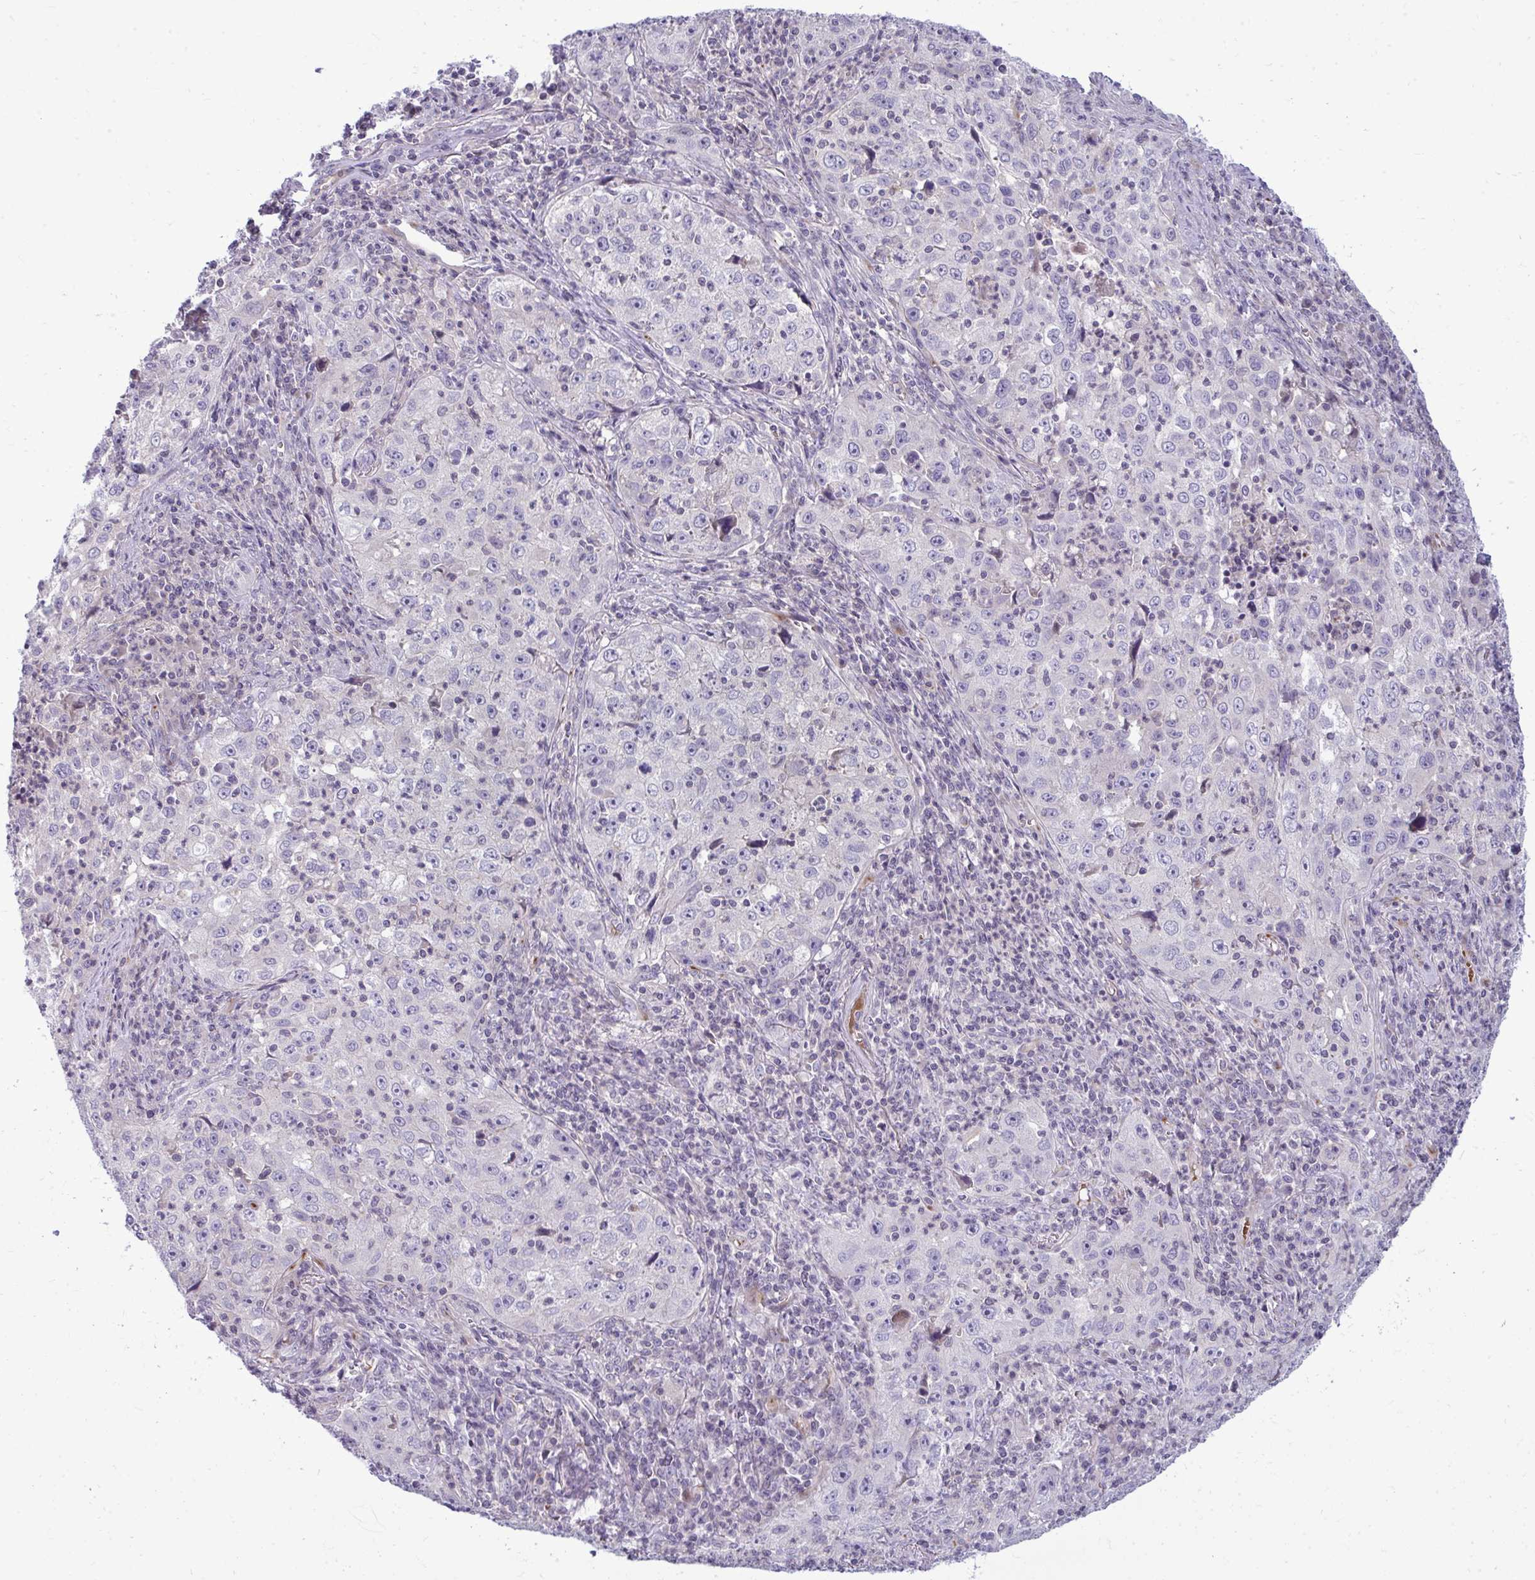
{"staining": {"intensity": "negative", "quantity": "none", "location": "none"}, "tissue": "lung cancer", "cell_type": "Tumor cells", "image_type": "cancer", "snomed": [{"axis": "morphology", "description": "Squamous cell carcinoma, NOS"}, {"axis": "topography", "description": "Lung"}], "caption": "Image shows no significant protein positivity in tumor cells of lung cancer.", "gene": "SLC14A1", "patient": {"sex": "male", "age": 71}}